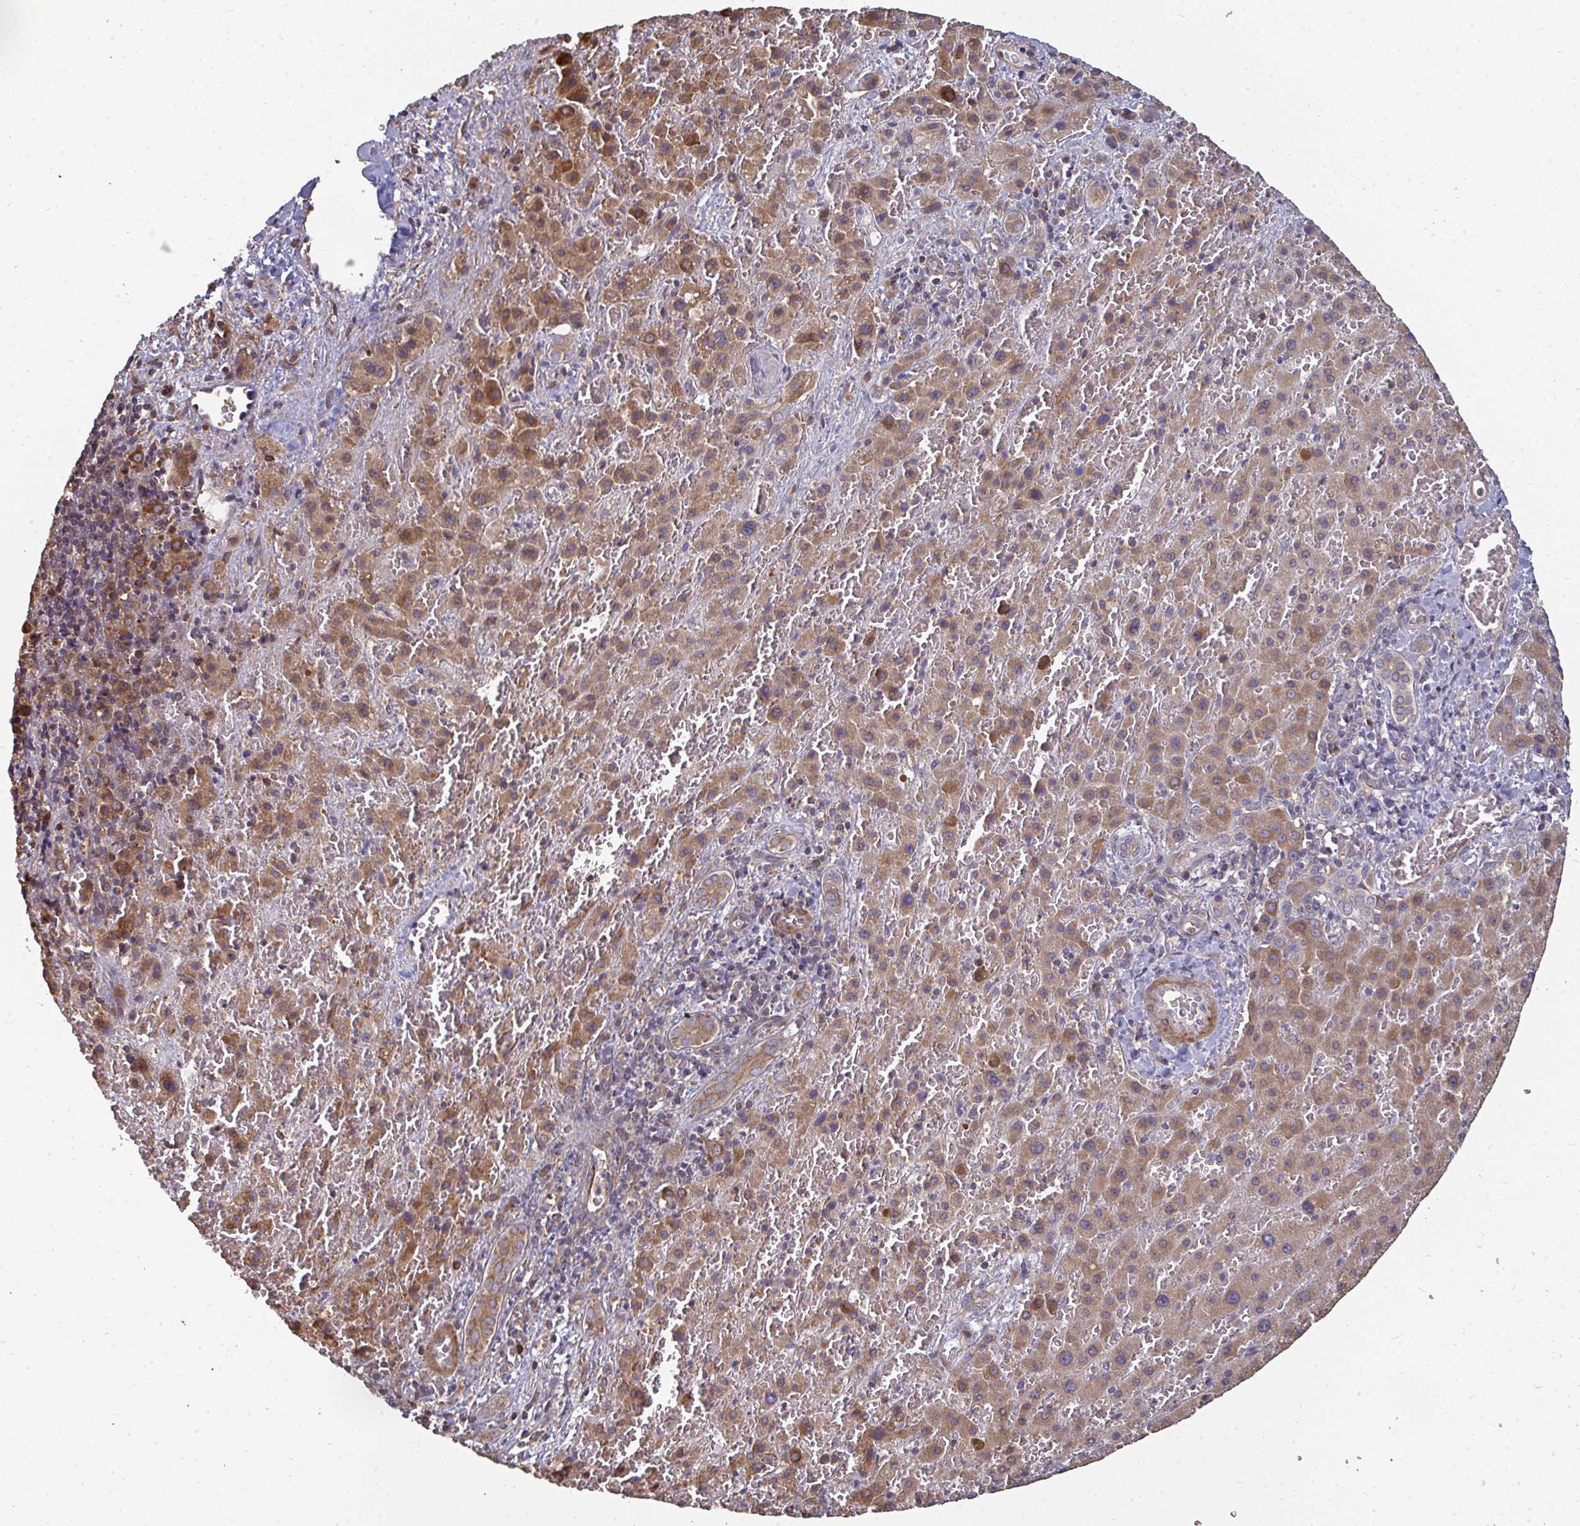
{"staining": {"intensity": "moderate", "quantity": ">75%", "location": "cytoplasmic/membranous"}, "tissue": "liver cancer", "cell_type": "Tumor cells", "image_type": "cancer", "snomed": [{"axis": "morphology", "description": "Carcinoma, Hepatocellular, NOS"}, {"axis": "topography", "description": "Liver"}], "caption": "Moderate cytoplasmic/membranous protein positivity is present in approximately >75% of tumor cells in liver cancer. (DAB (3,3'-diaminobenzidine) = brown stain, brightfield microscopy at high magnification).", "gene": "ZFYVE28", "patient": {"sex": "male", "age": 27}}